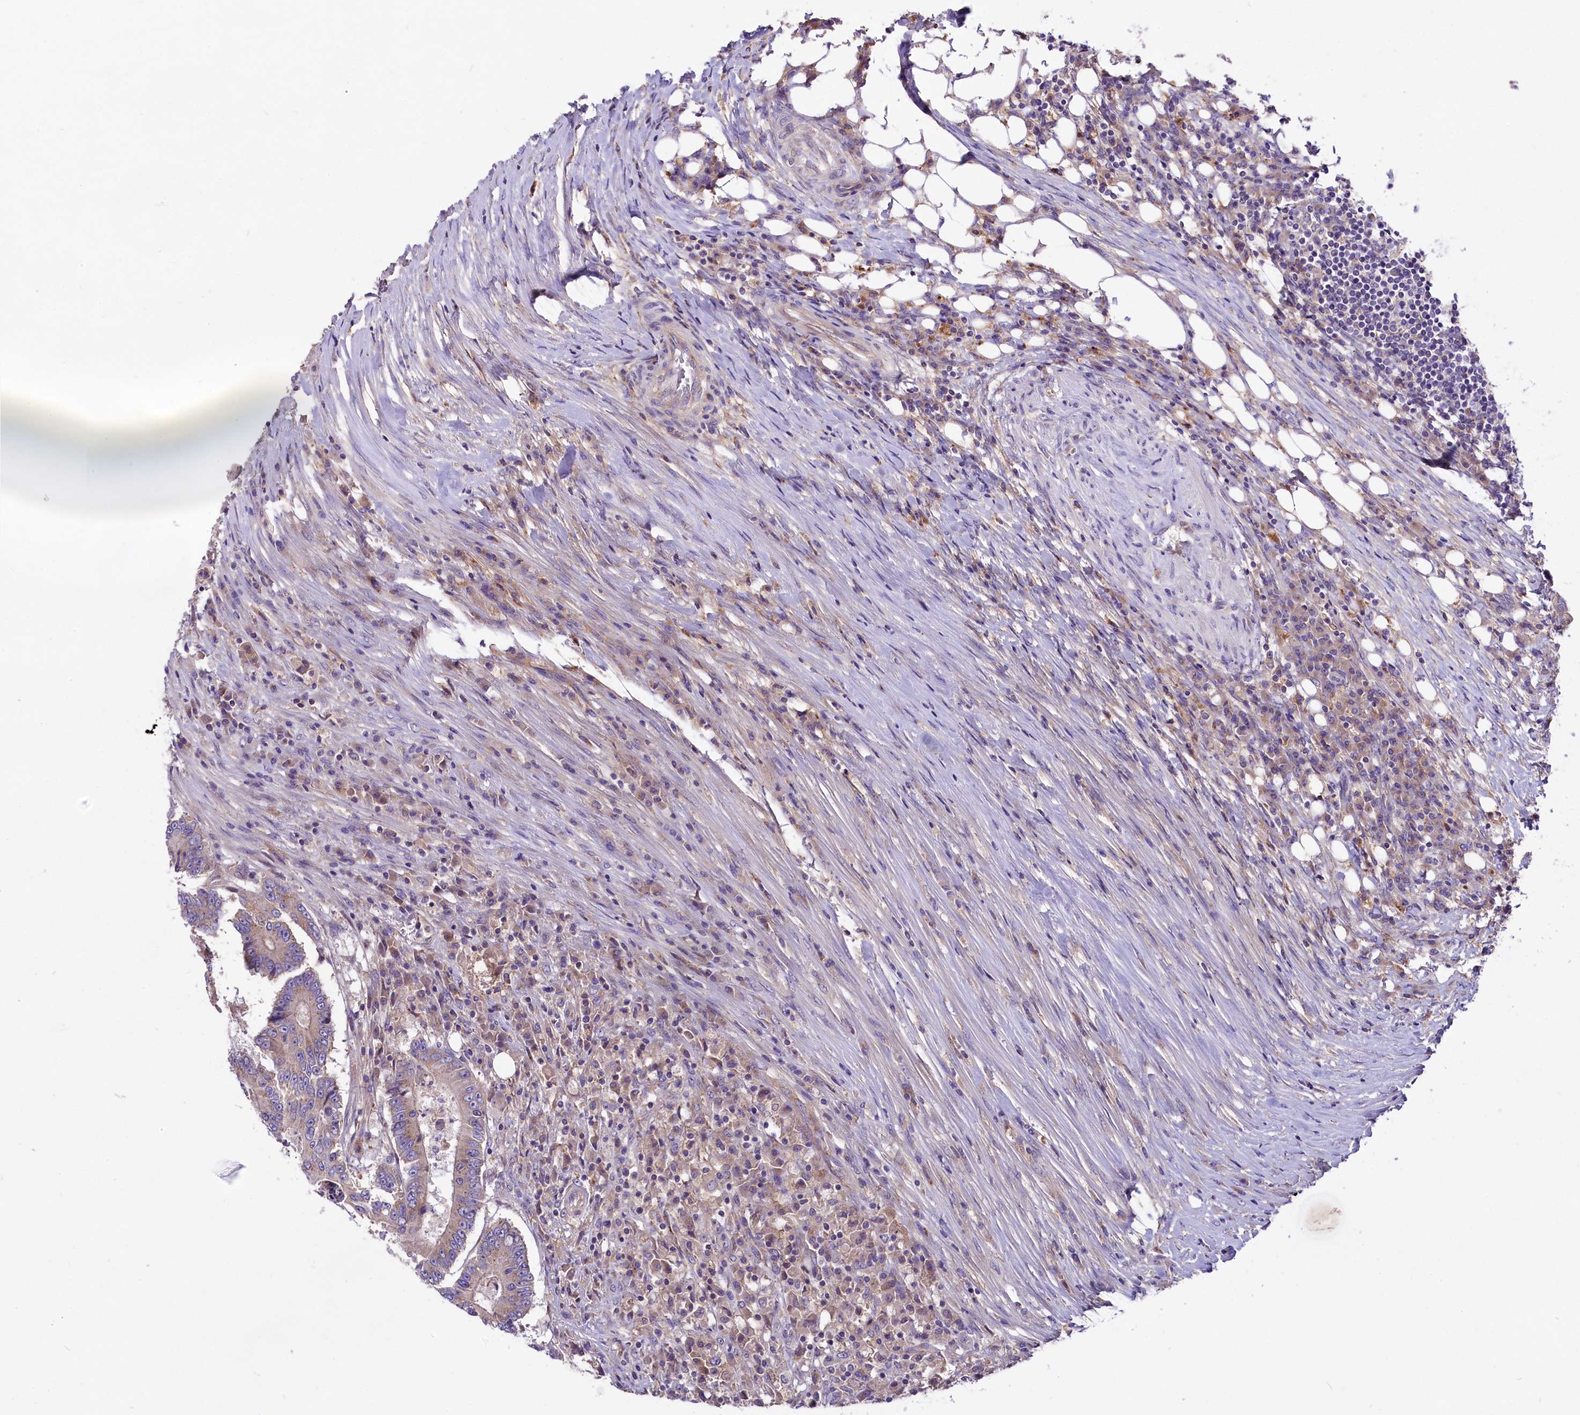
{"staining": {"intensity": "negative", "quantity": "none", "location": "none"}, "tissue": "colorectal cancer", "cell_type": "Tumor cells", "image_type": "cancer", "snomed": [{"axis": "morphology", "description": "Adenocarcinoma, NOS"}, {"axis": "topography", "description": "Colon"}], "caption": "An image of human colorectal adenocarcinoma is negative for staining in tumor cells.", "gene": "PEMT", "patient": {"sex": "male", "age": 83}}